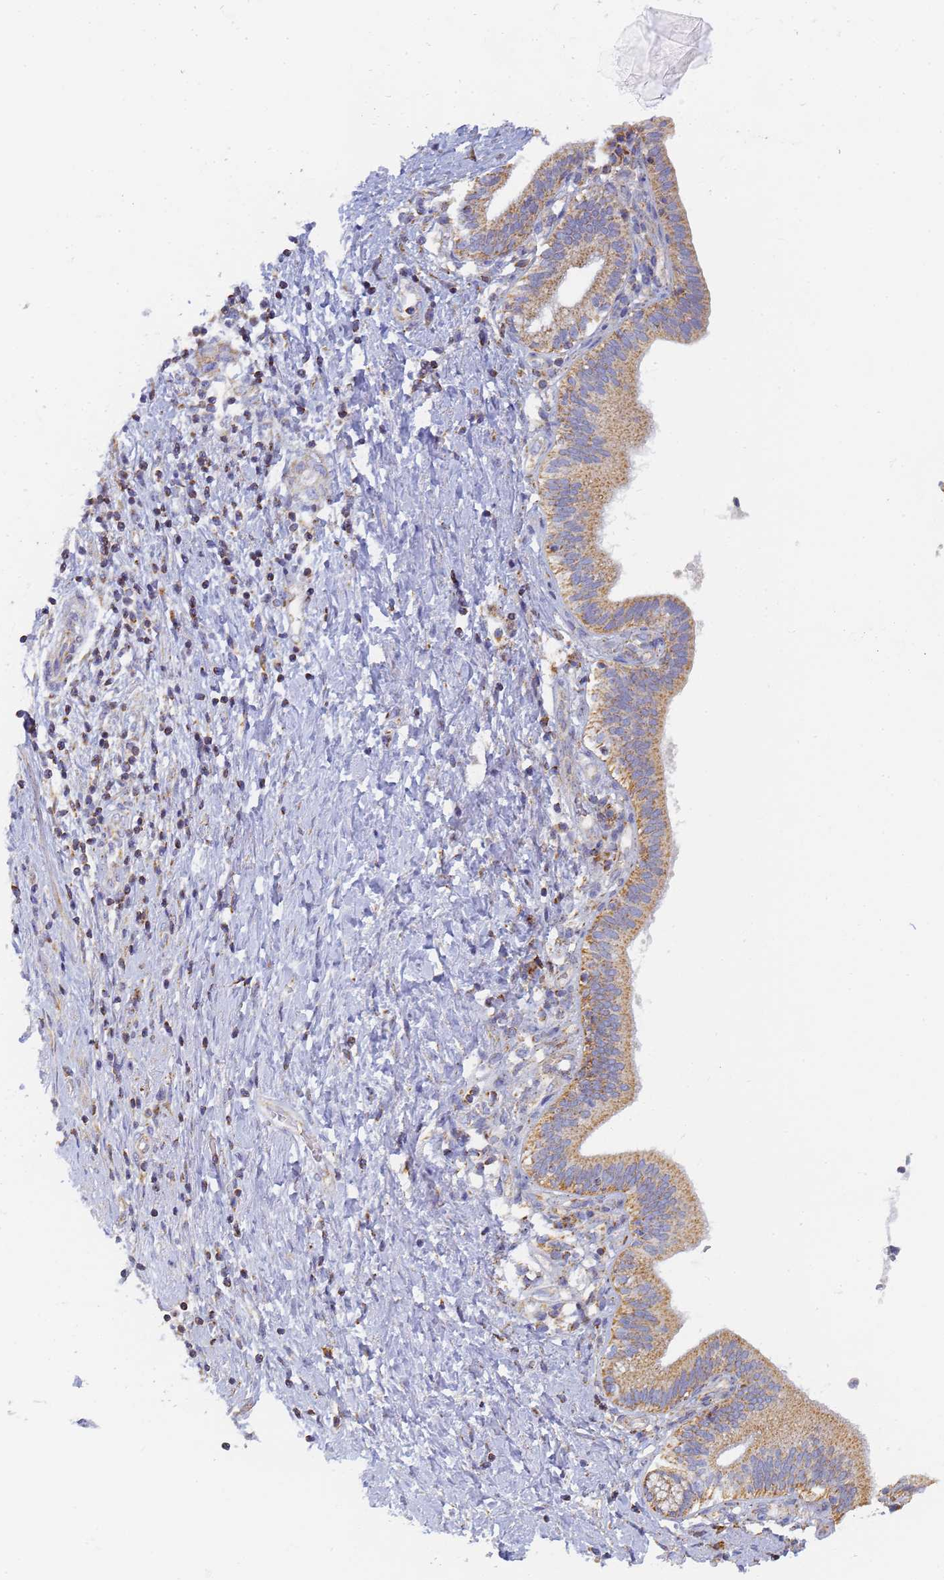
{"staining": {"intensity": "moderate", "quantity": ">75%", "location": "cytoplasmic/membranous"}, "tissue": "pancreatic cancer", "cell_type": "Tumor cells", "image_type": "cancer", "snomed": [{"axis": "morphology", "description": "Adenocarcinoma, NOS"}, {"axis": "topography", "description": "Pancreas"}], "caption": "Immunohistochemistry (IHC) (DAB) staining of pancreatic cancer (adenocarcinoma) shows moderate cytoplasmic/membranous protein staining in about >75% of tumor cells.", "gene": "UTP23", "patient": {"sex": "female", "age": 73}}